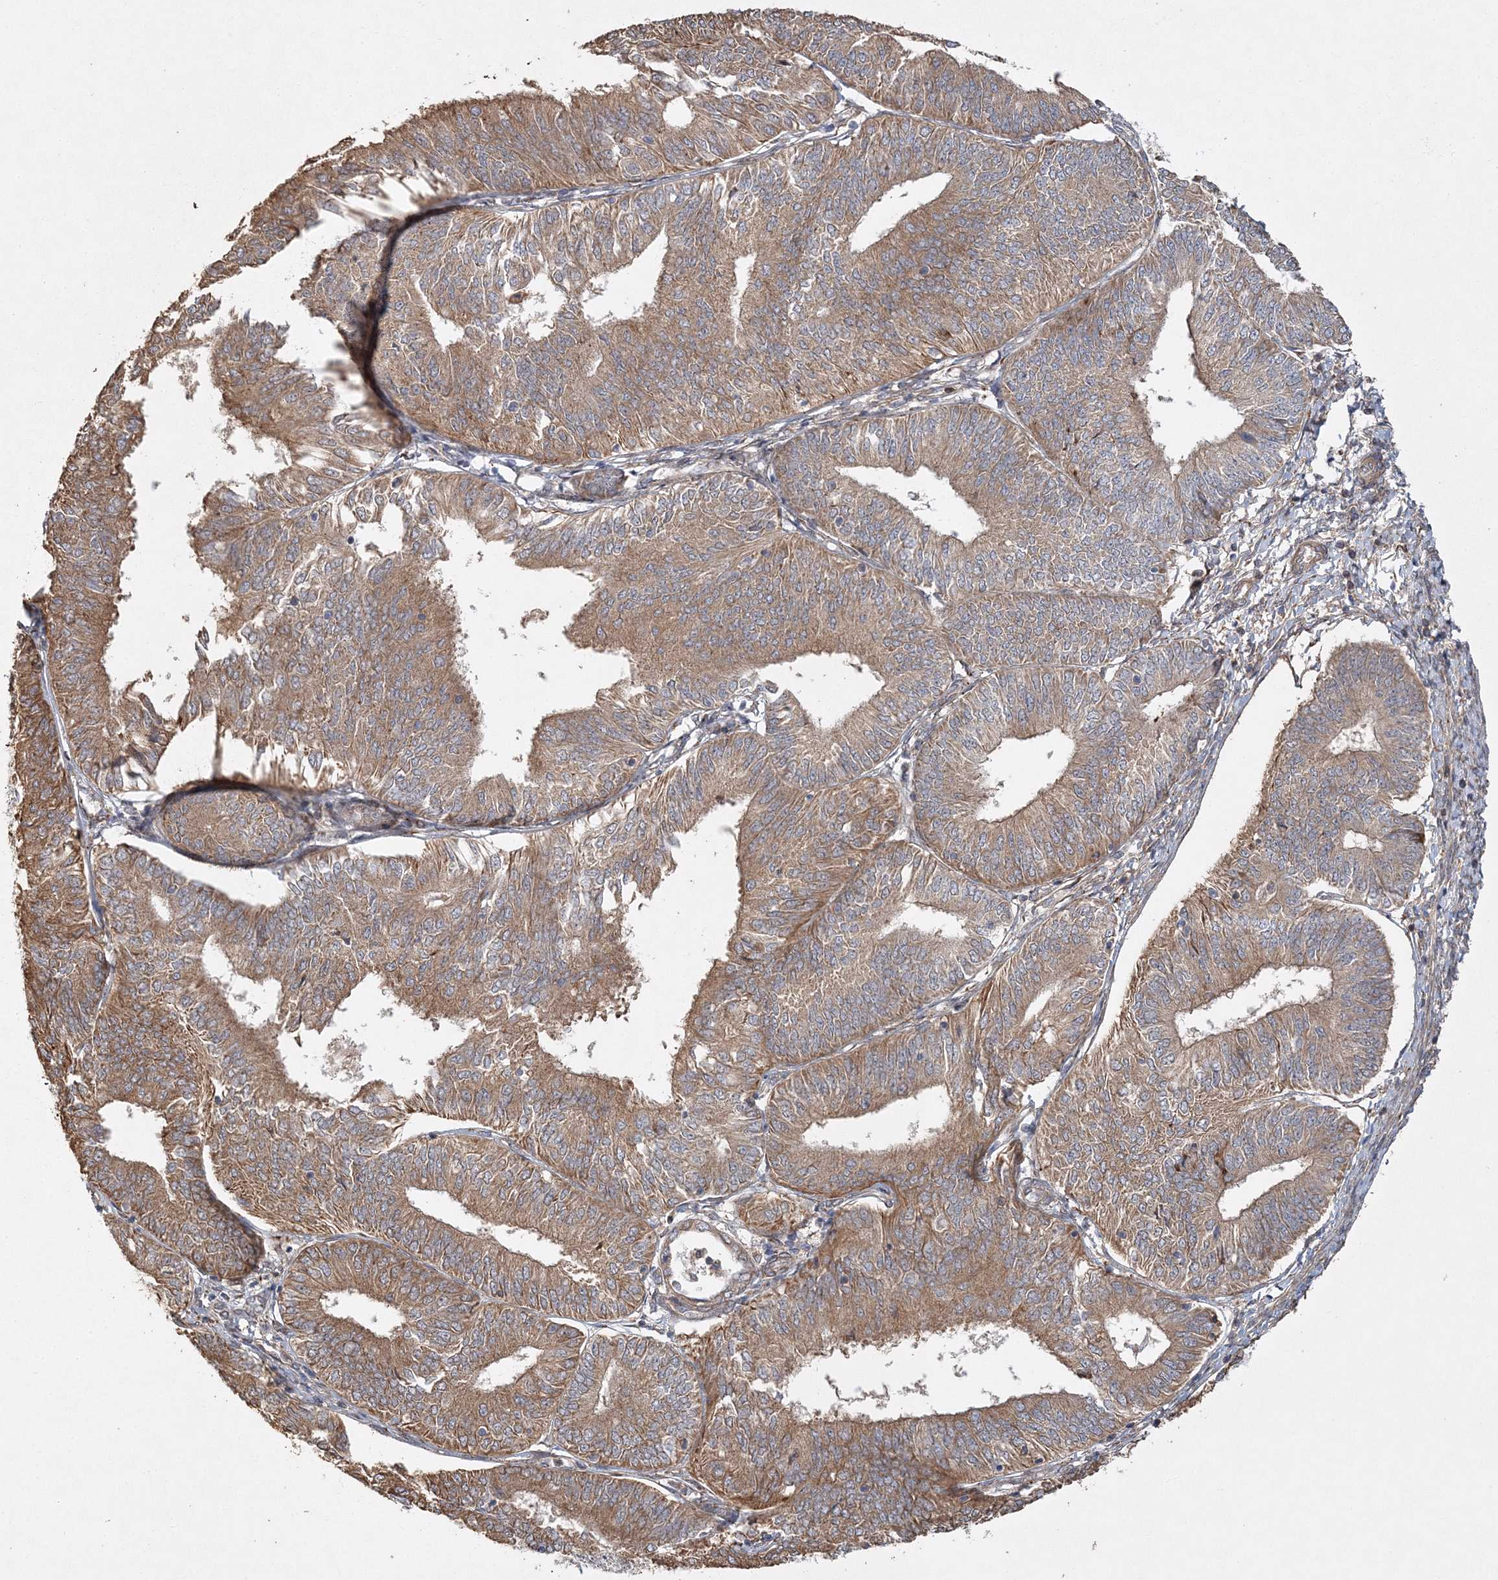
{"staining": {"intensity": "moderate", "quantity": ">75%", "location": "cytoplasmic/membranous"}, "tissue": "endometrial cancer", "cell_type": "Tumor cells", "image_type": "cancer", "snomed": [{"axis": "morphology", "description": "Adenocarcinoma, NOS"}, {"axis": "topography", "description": "Endometrium"}], "caption": "Immunohistochemistry (IHC) of adenocarcinoma (endometrial) shows medium levels of moderate cytoplasmic/membranous expression in about >75% of tumor cells.", "gene": "ZFYVE16", "patient": {"sex": "female", "age": 58}}